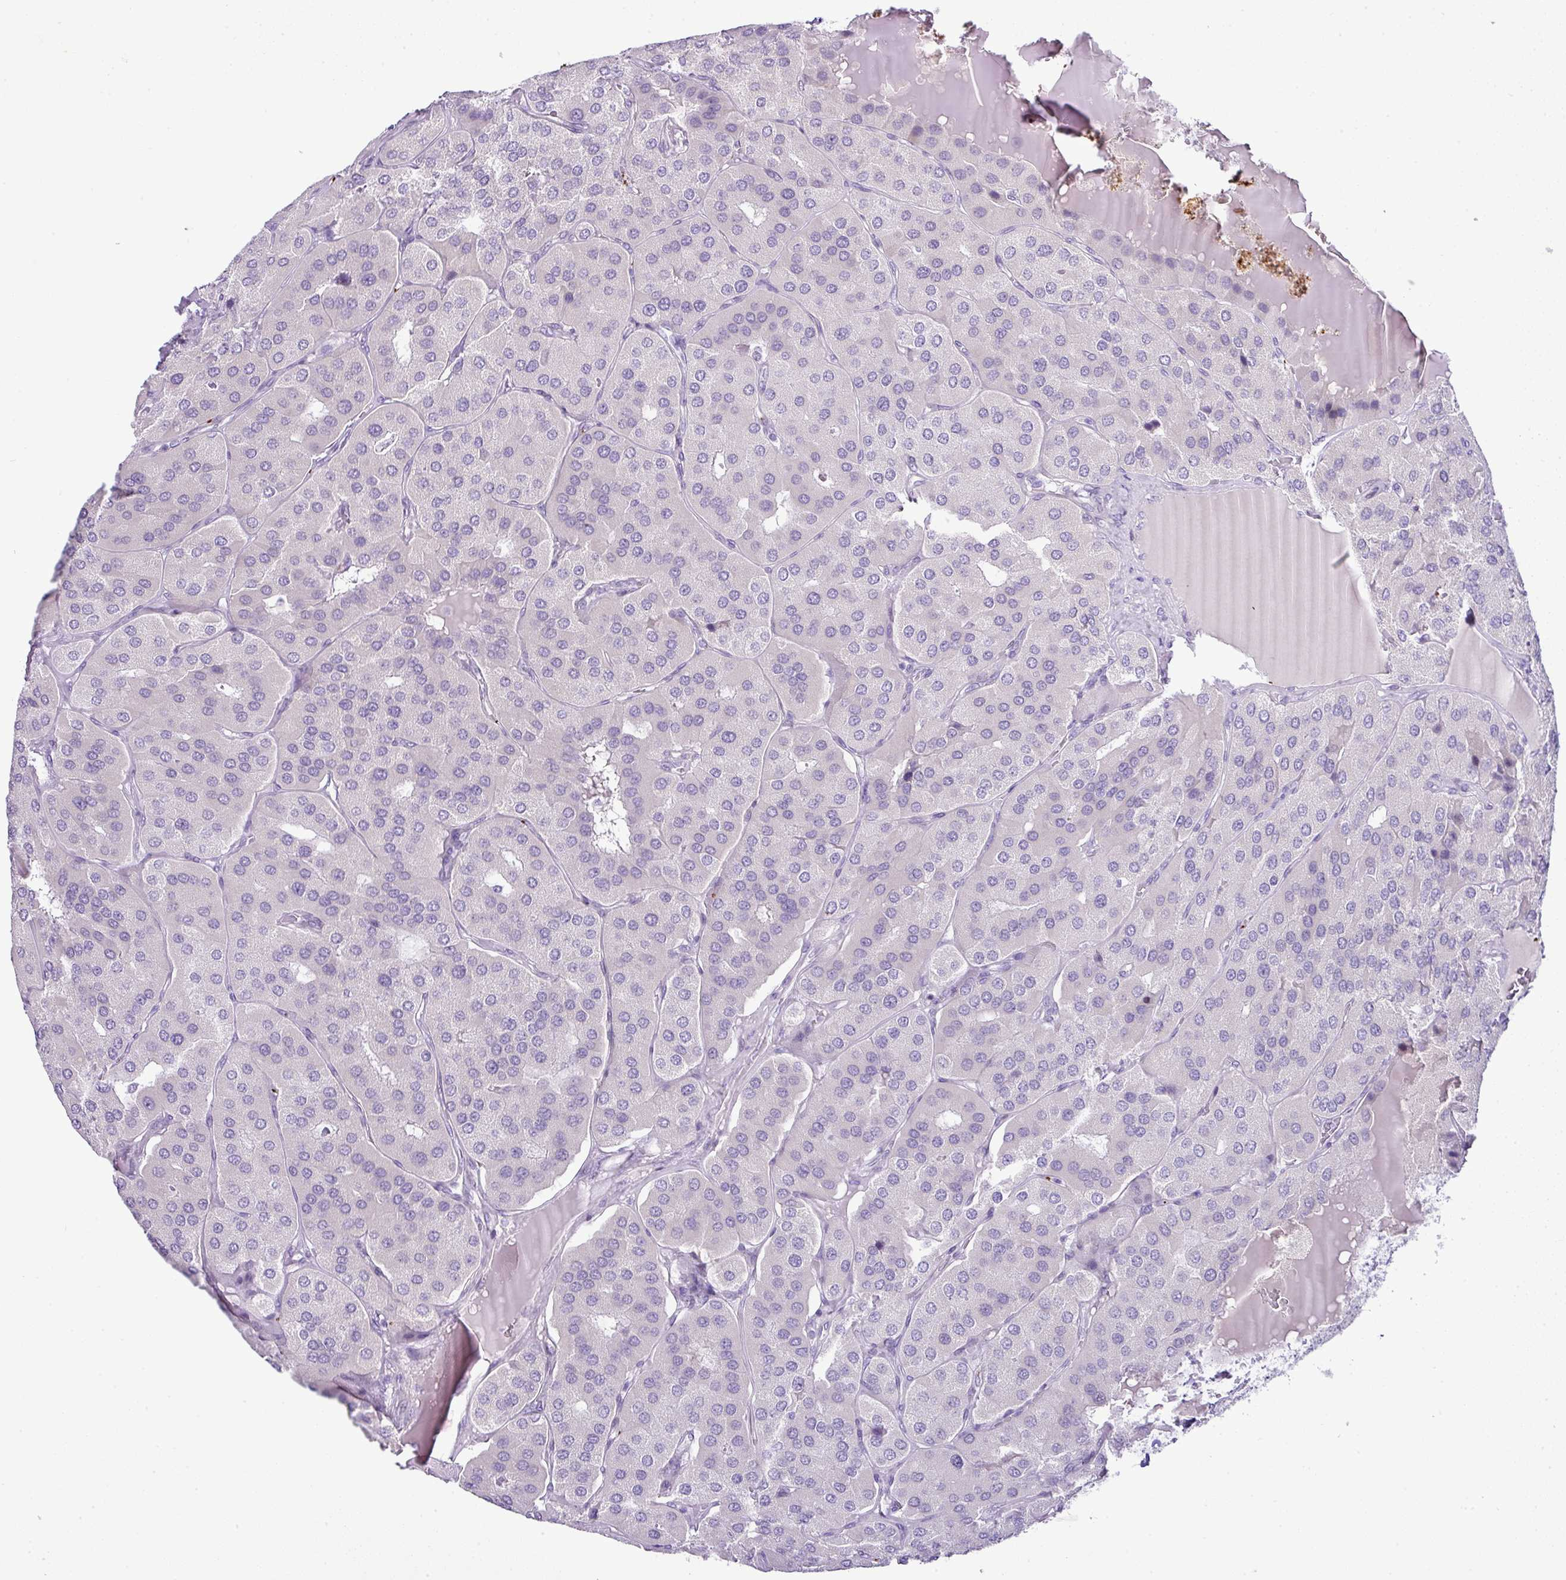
{"staining": {"intensity": "negative", "quantity": "none", "location": "none"}, "tissue": "parathyroid gland", "cell_type": "Glandular cells", "image_type": "normal", "snomed": [{"axis": "morphology", "description": "Normal tissue, NOS"}, {"axis": "morphology", "description": "Adenoma, NOS"}, {"axis": "topography", "description": "Parathyroid gland"}], "caption": "DAB (3,3'-diaminobenzidine) immunohistochemical staining of unremarkable human parathyroid gland demonstrates no significant expression in glandular cells.", "gene": "CMTM5", "patient": {"sex": "female", "age": 86}}